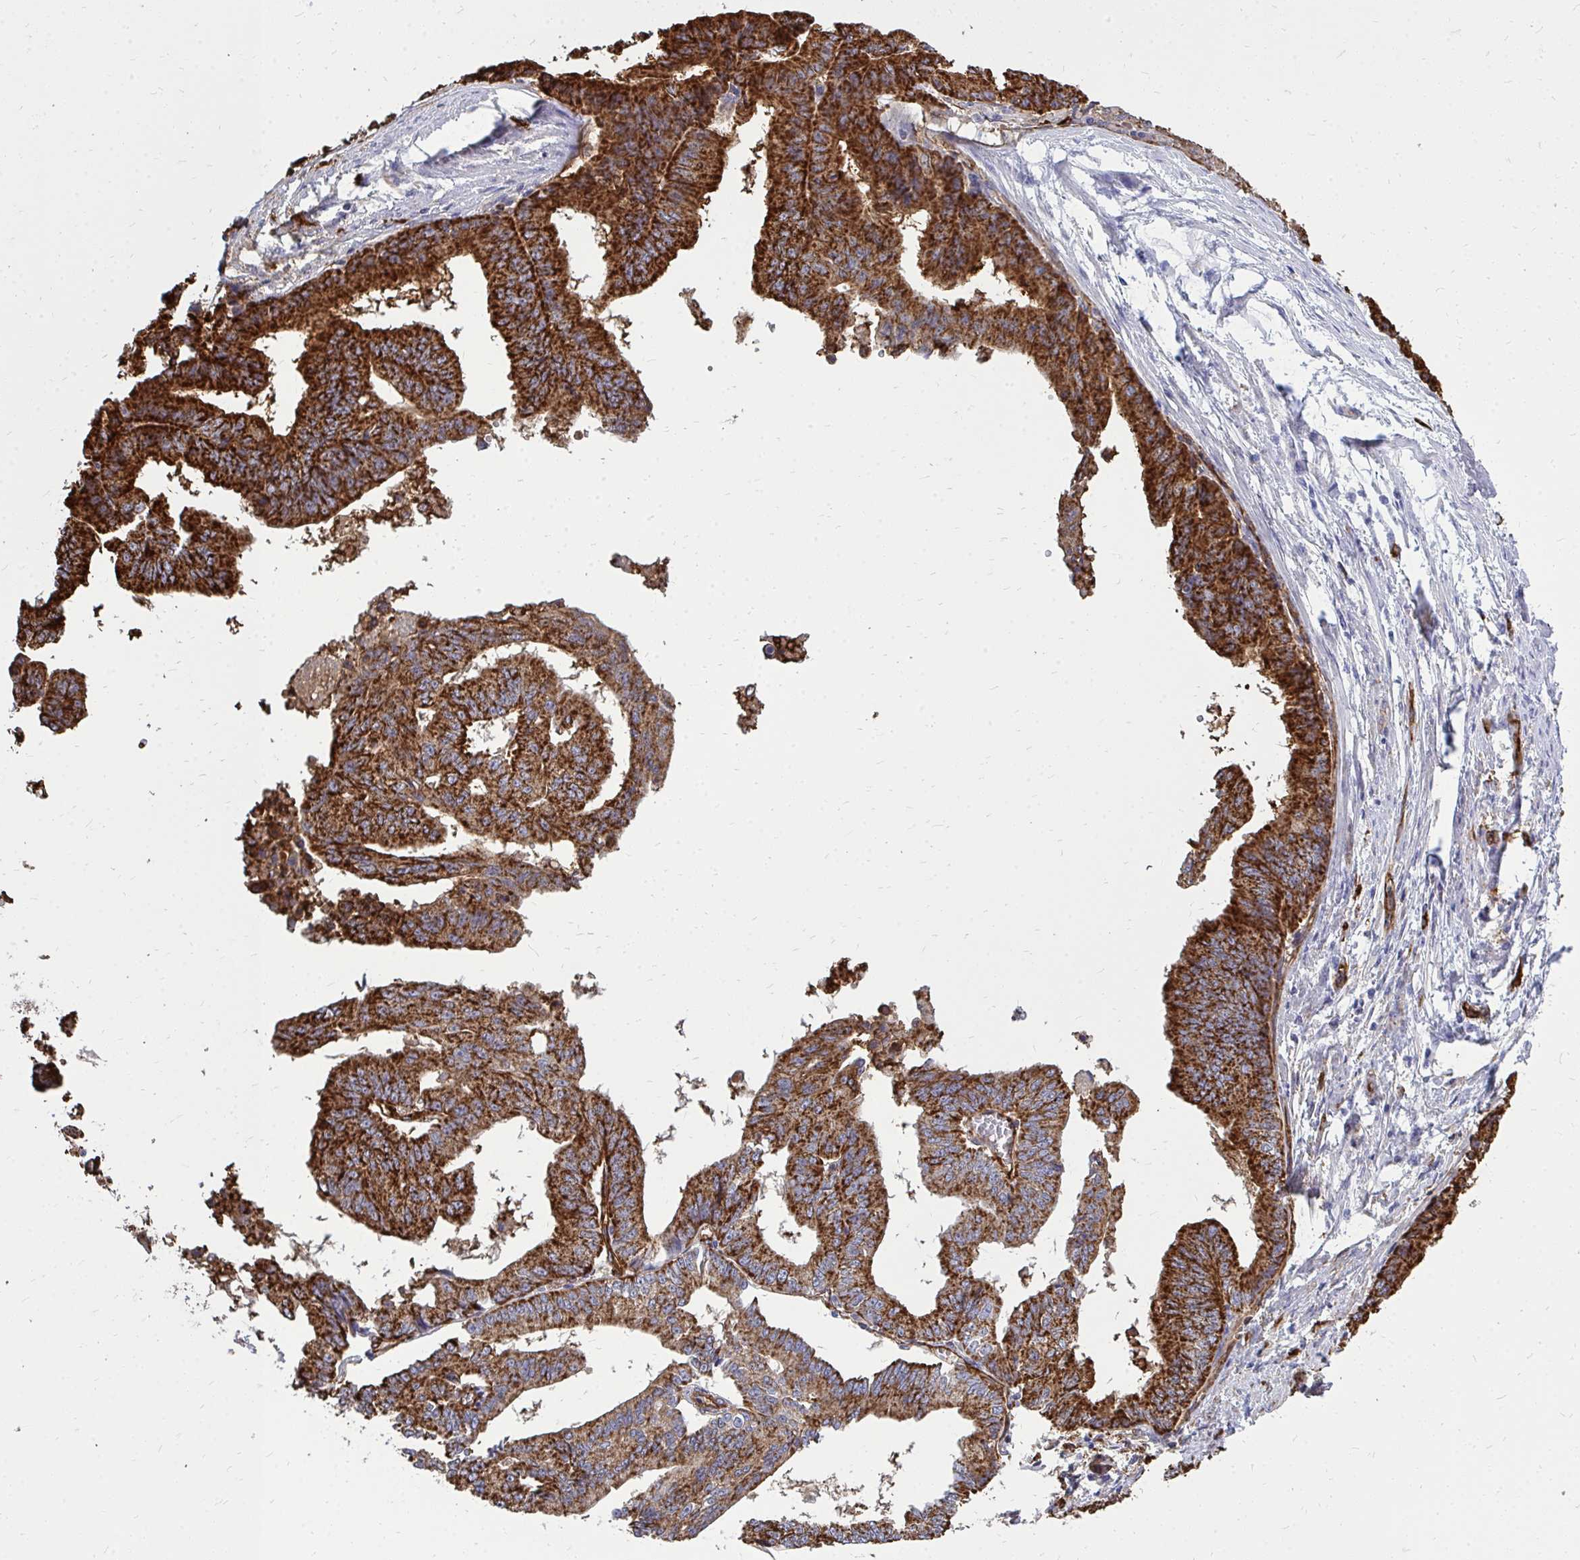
{"staining": {"intensity": "strong", "quantity": ">75%", "location": "cytoplasmic/membranous"}, "tissue": "endometrial cancer", "cell_type": "Tumor cells", "image_type": "cancer", "snomed": [{"axis": "morphology", "description": "Adenocarcinoma, NOS"}, {"axis": "topography", "description": "Endometrium"}], "caption": "An image of human adenocarcinoma (endometrial) stained for a protein shows strong cytoplasmic/membranous brown staining in tumor cells.", "gene": "MARCKSL1", "patient": {"sex": "female", "age": 65}}